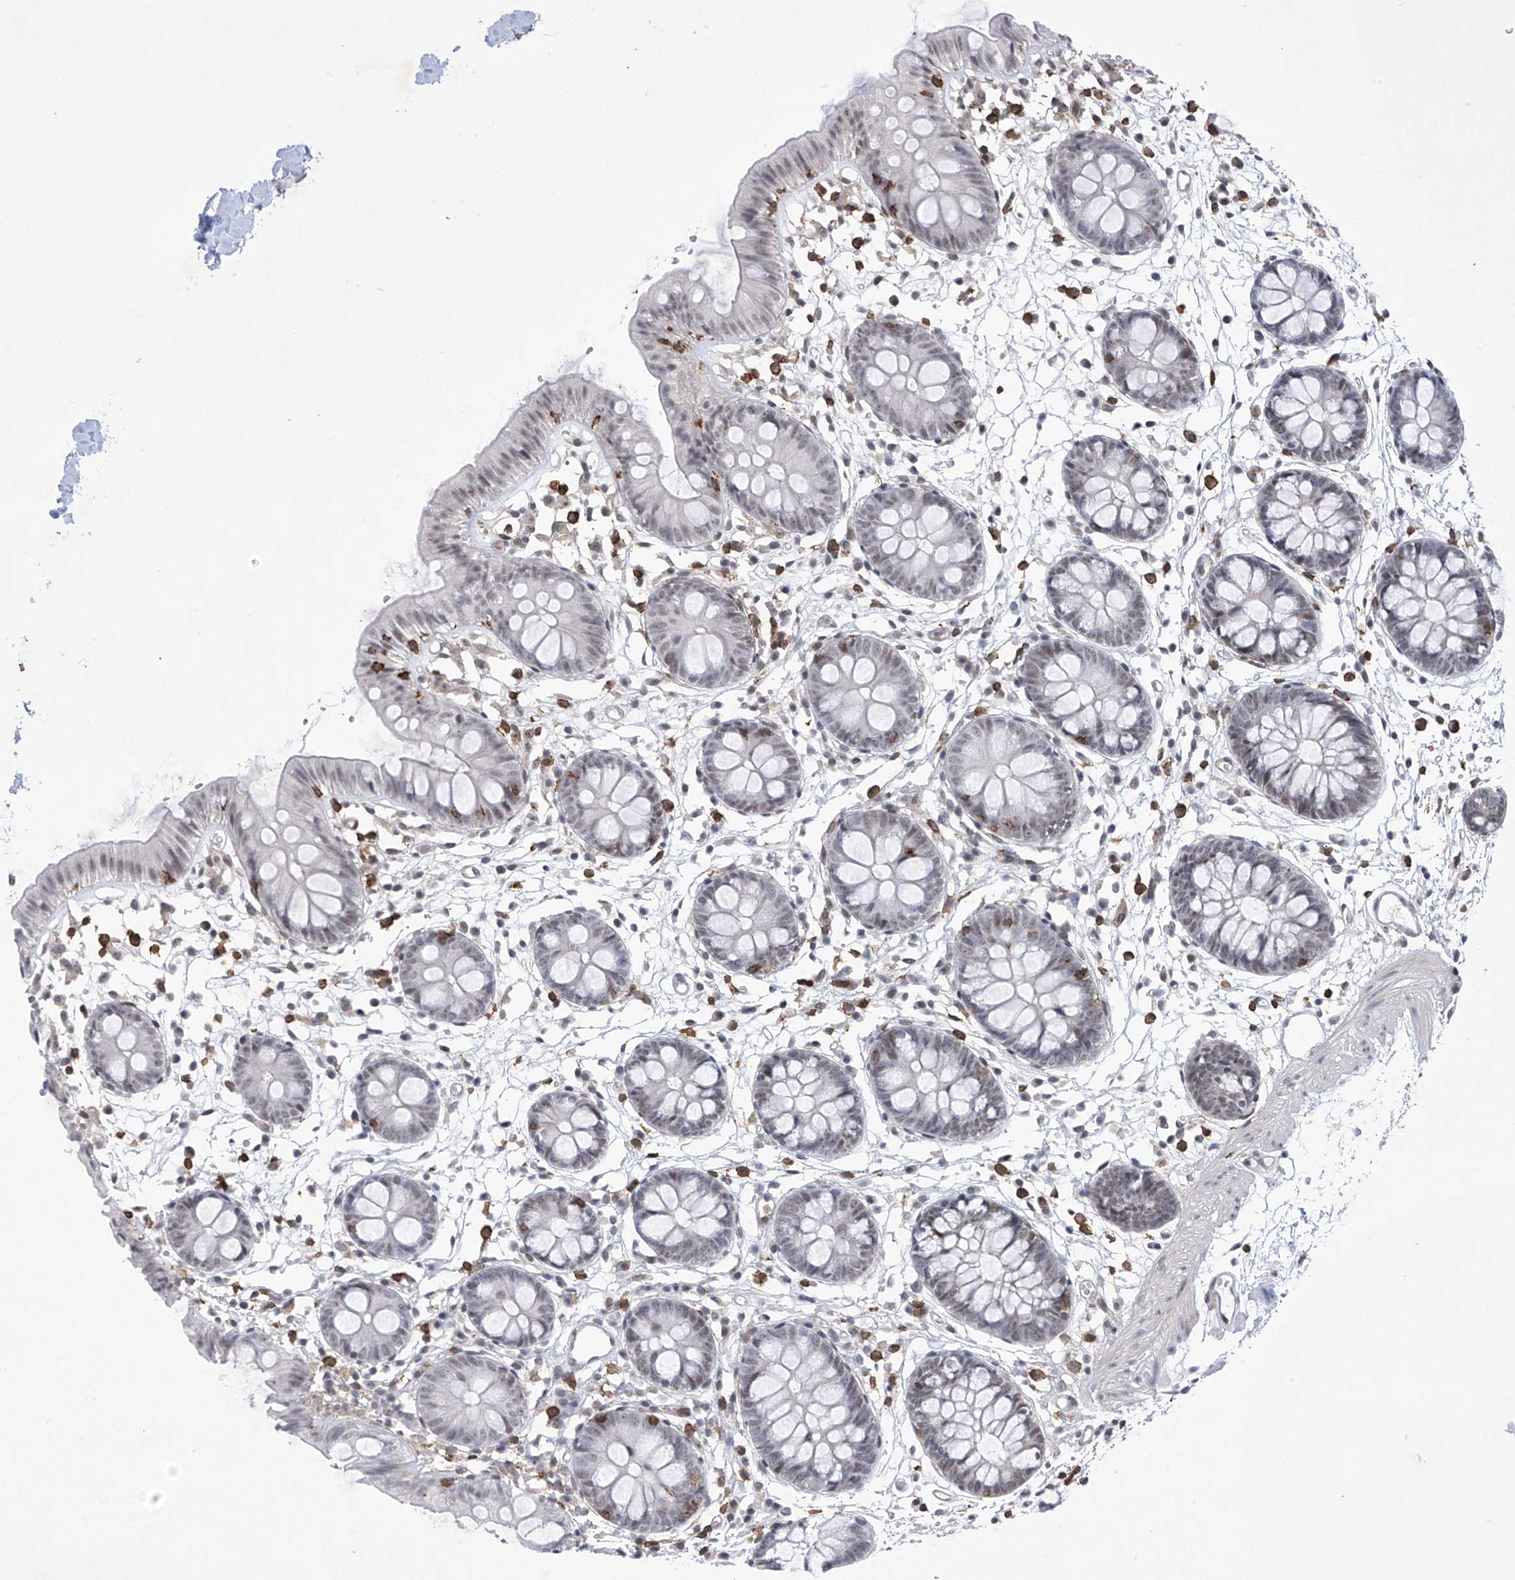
{"staining": {"intensity": "moderate", "quantity": ">75%", "location": "nuclear"}, "tissue": "colon", "cell_type": "Endothelial cells", "image_type": "normal", "snomed": [{"axis": "morphology", "description": "Normal tissue, NOS"}, {"axis": "topography", "description": "Colon"}], "caption": "High-power microscopy captured an immunohistochemistry (IHC) histopathology image of unremarkable colon, revealing moderate nuclear staining in approximately >75% of endothelial cells. The staining was performed using DAB to visualize the protein expression in brown, while the nuclei were stained in blue with hematoxylin (Magnification: 20x).", "gene": "MSL3", "patient": {"sex": "male", "age": 56}}